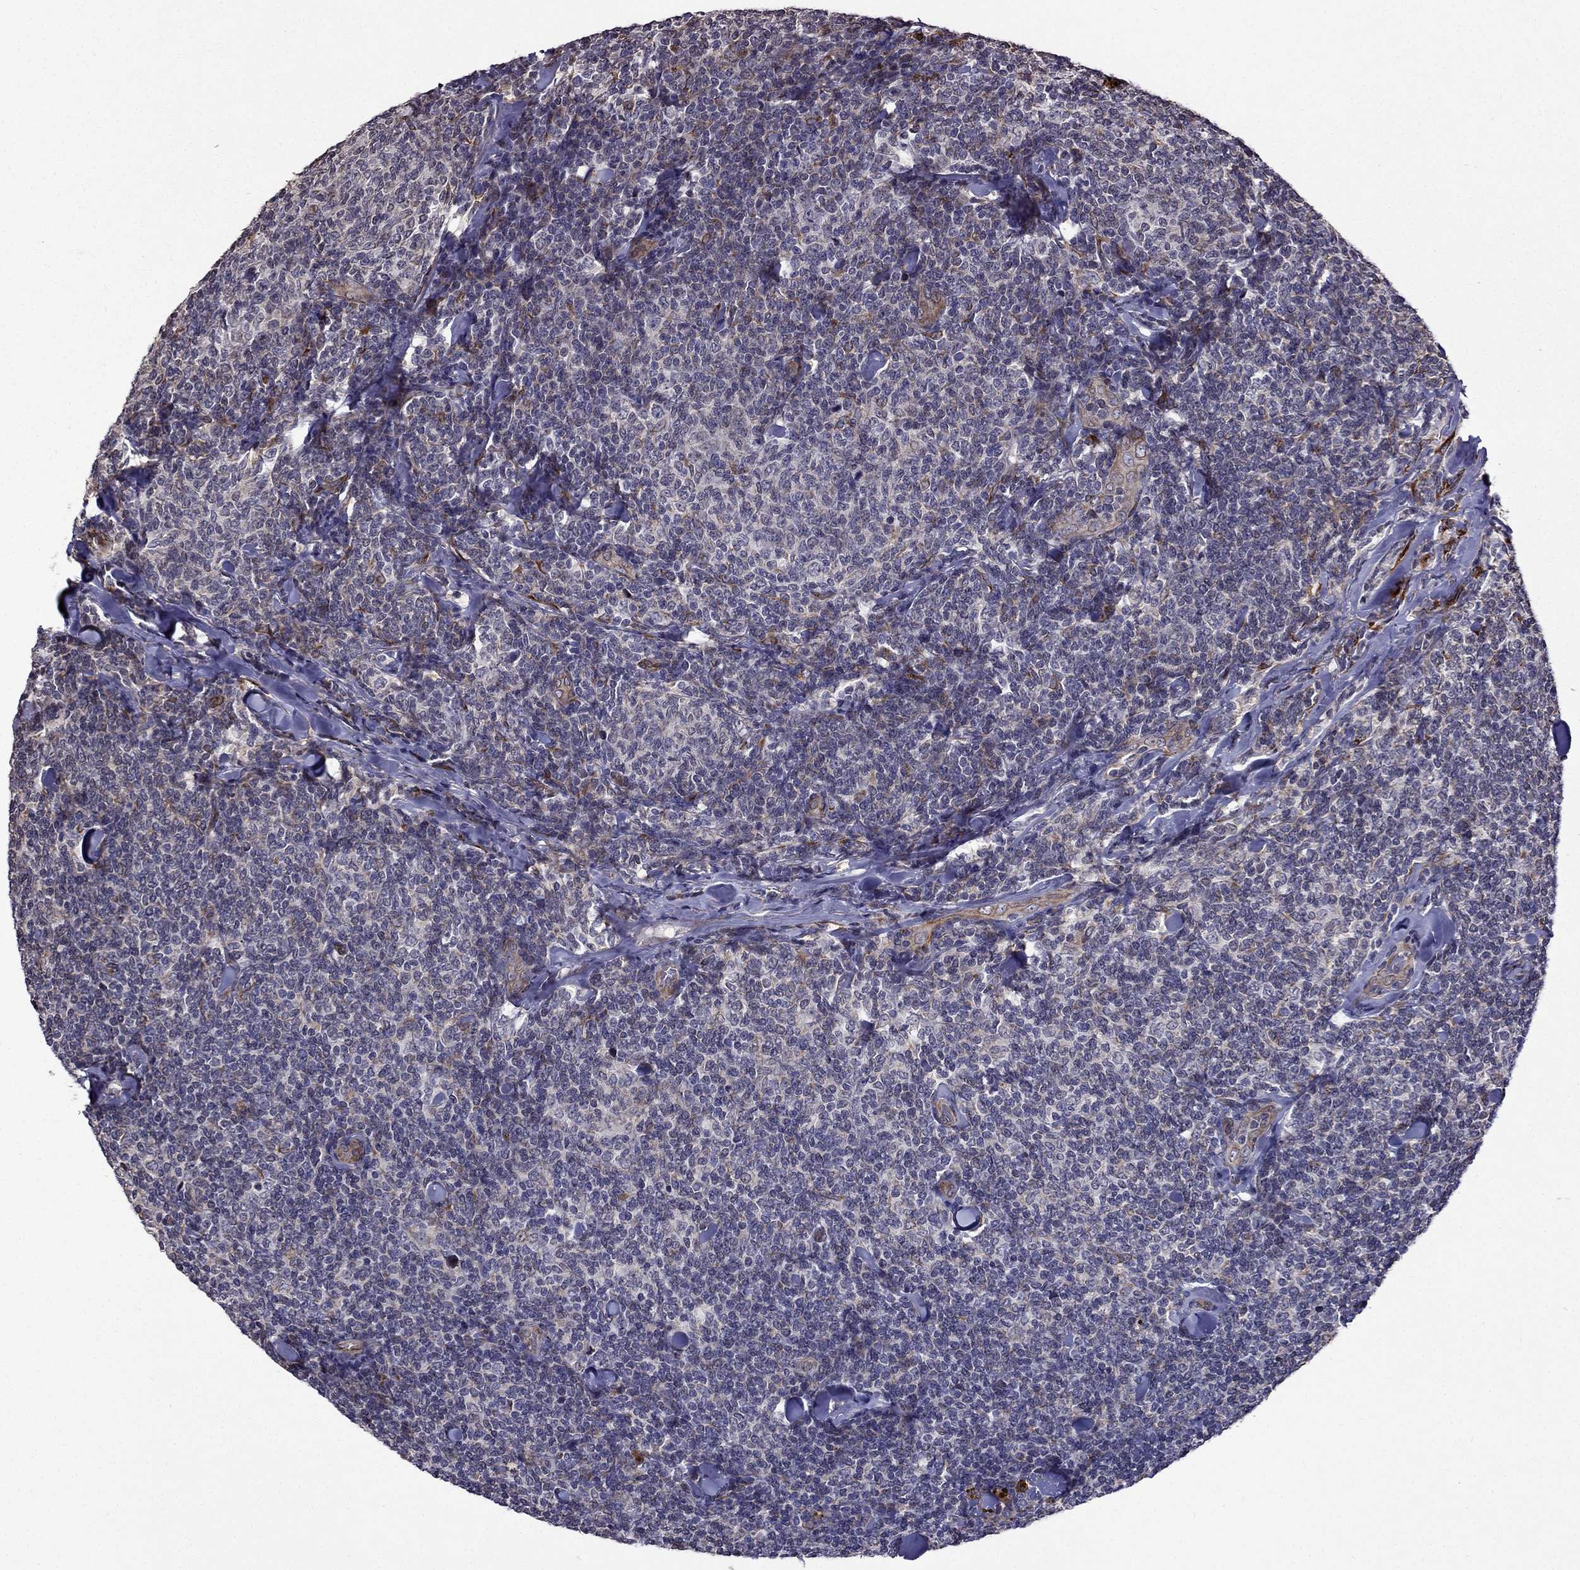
{"staining": {"intensity": "negative", "quantity": "none", "location": "none"}, "tissue": "lymphoma", "cell_type": "Tumor cells", "image_type": "cancer", "snomed": [{"axis": "morphology", "description": "Malignant lymphoma, non-Hodgkin's type, Low grade"}, {"axis": "topography", "description": "Lymph node"}], "caption": "A histopathology image of human malignant lymphoma, non-Hodgkin's type (low-grade) is negative for staining in tumor cells.", "gene": "IKBIP", "patient": {"sex": "female", "age": 56}}